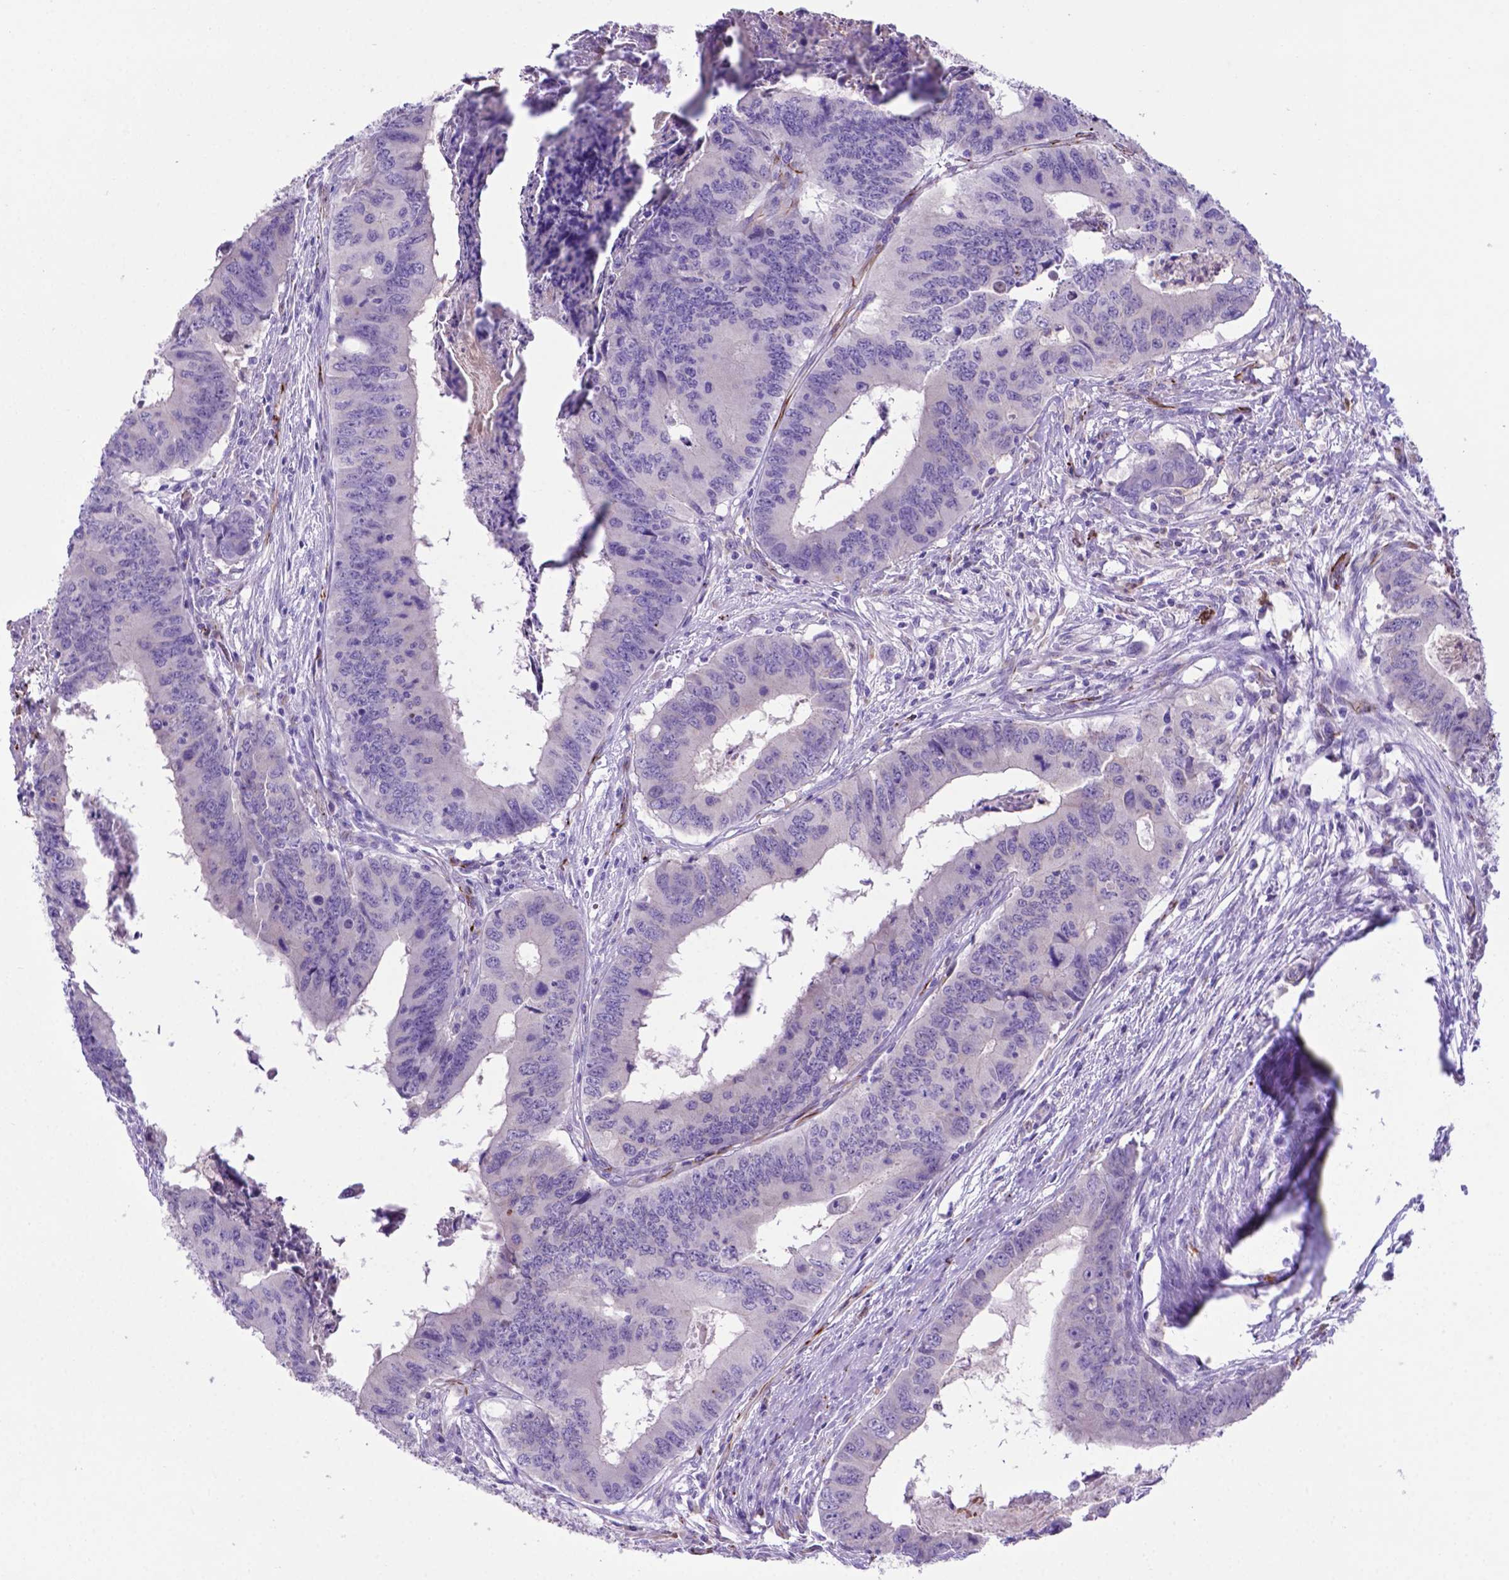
{"staining": {"intensity": "negative", "quantity": "none", "location": "none"}, "tissue": "colorectal cancer", "cell_type": "Tumor cells", "image_type": "cancer", "snomed": [{"axis": "morphology", "description": "Adenocarcinoma, NOS"}, {"axis": "topography", "description": "Colon"}], "caption": "Micrograph shows no protein staining in tumor cells of colorectal cancer tissue.", "gene": "LZTR1", "patient": {"sex": "male", "age": 53}}